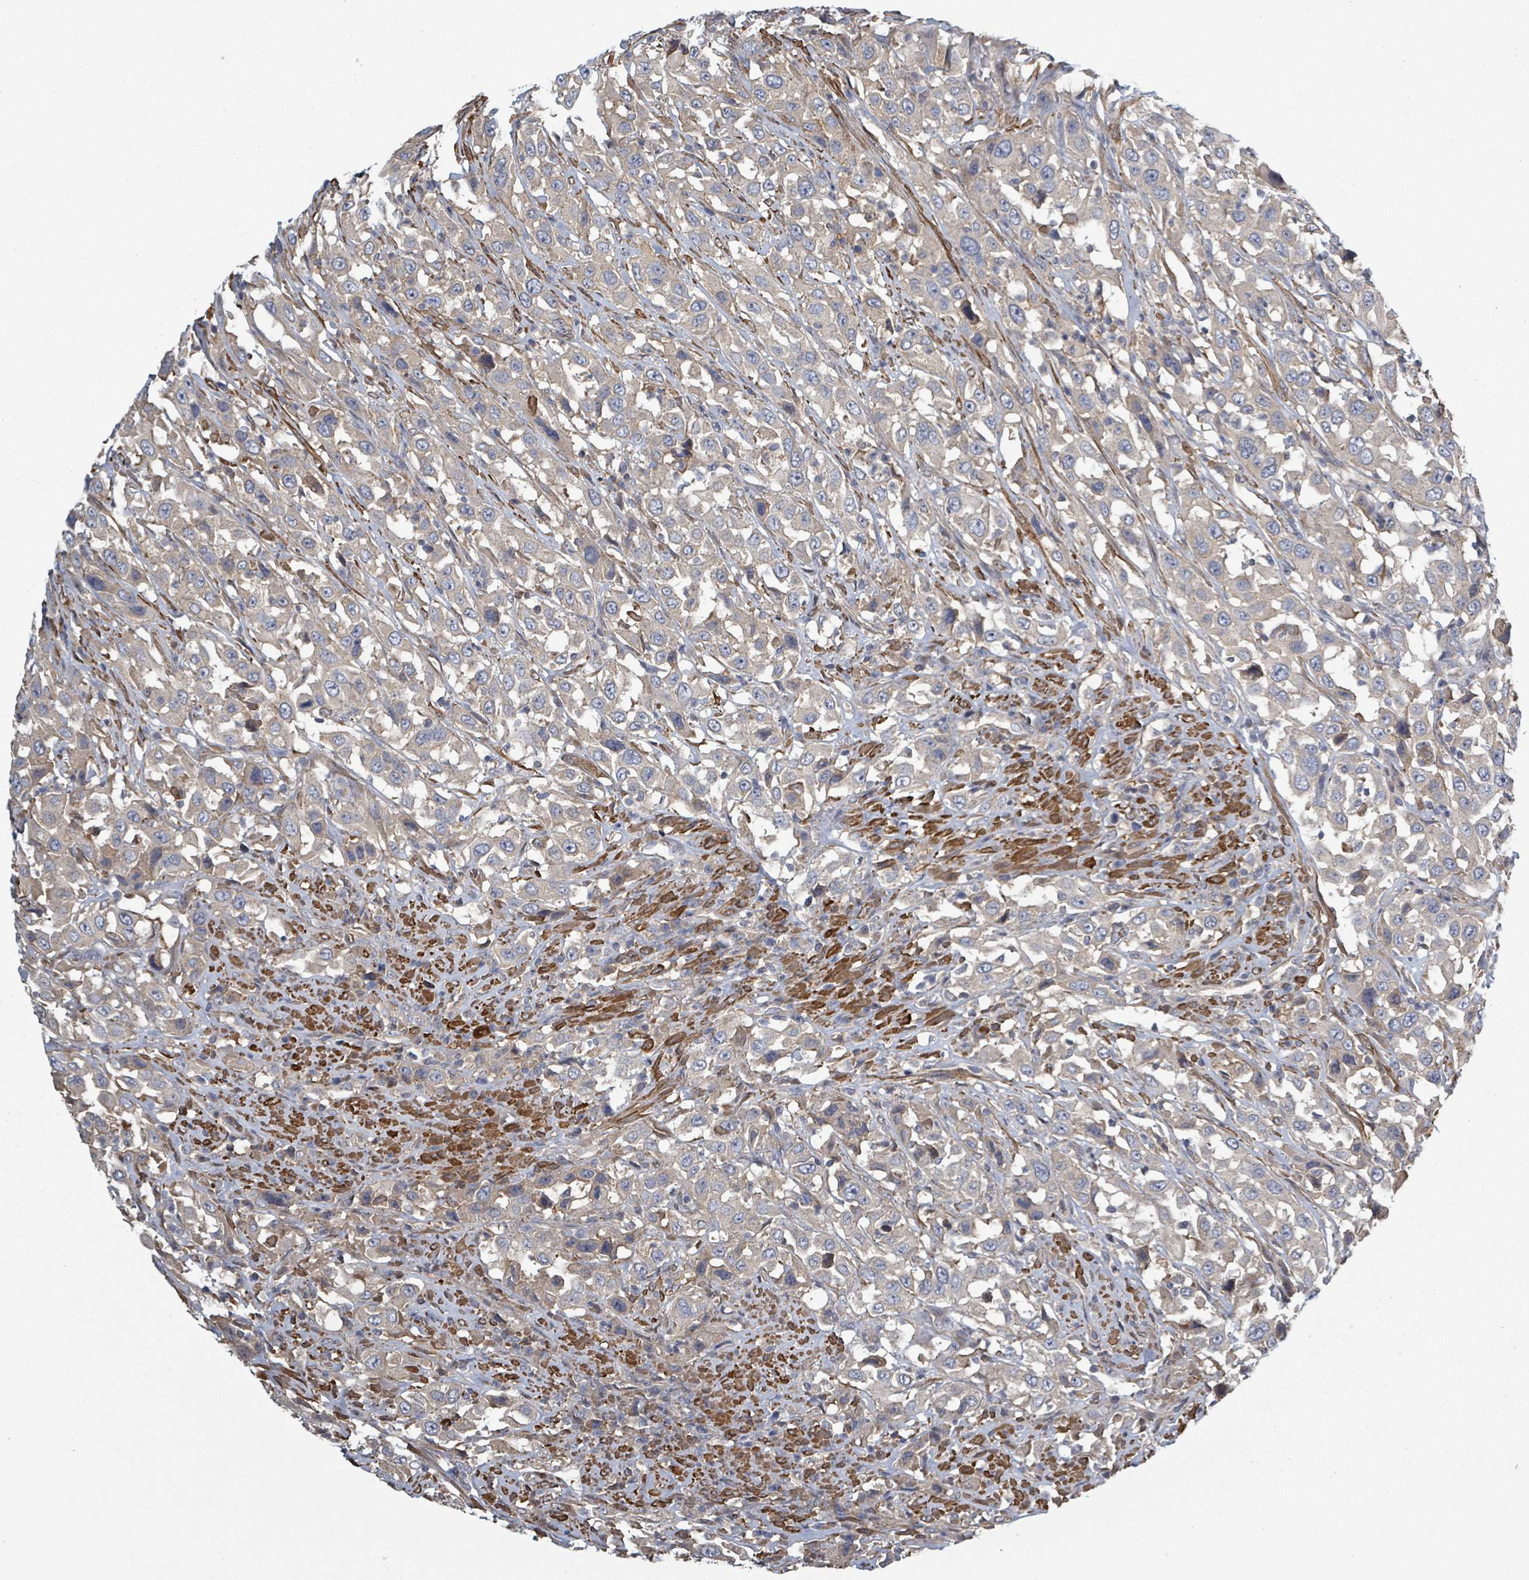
{"staining": {"intensity": "negative", "quantity": "none", "location": "none"}, "tissue": "urothelial cancer", "cell_type": "Tumor cells", "image_type": "cancer", "snomed": [{"axis": "morphology", "description": "Urothelial carcinoma, High grade"}, {"axis": "topography", "description": "Urinary bladder"}], "caption": "An image of high-grade urothelial carcinoma stained for a protein shows no brown staining in tumor cells.", "gene": "ADCK1", "patient": {"sex": "male", "age": 61}}